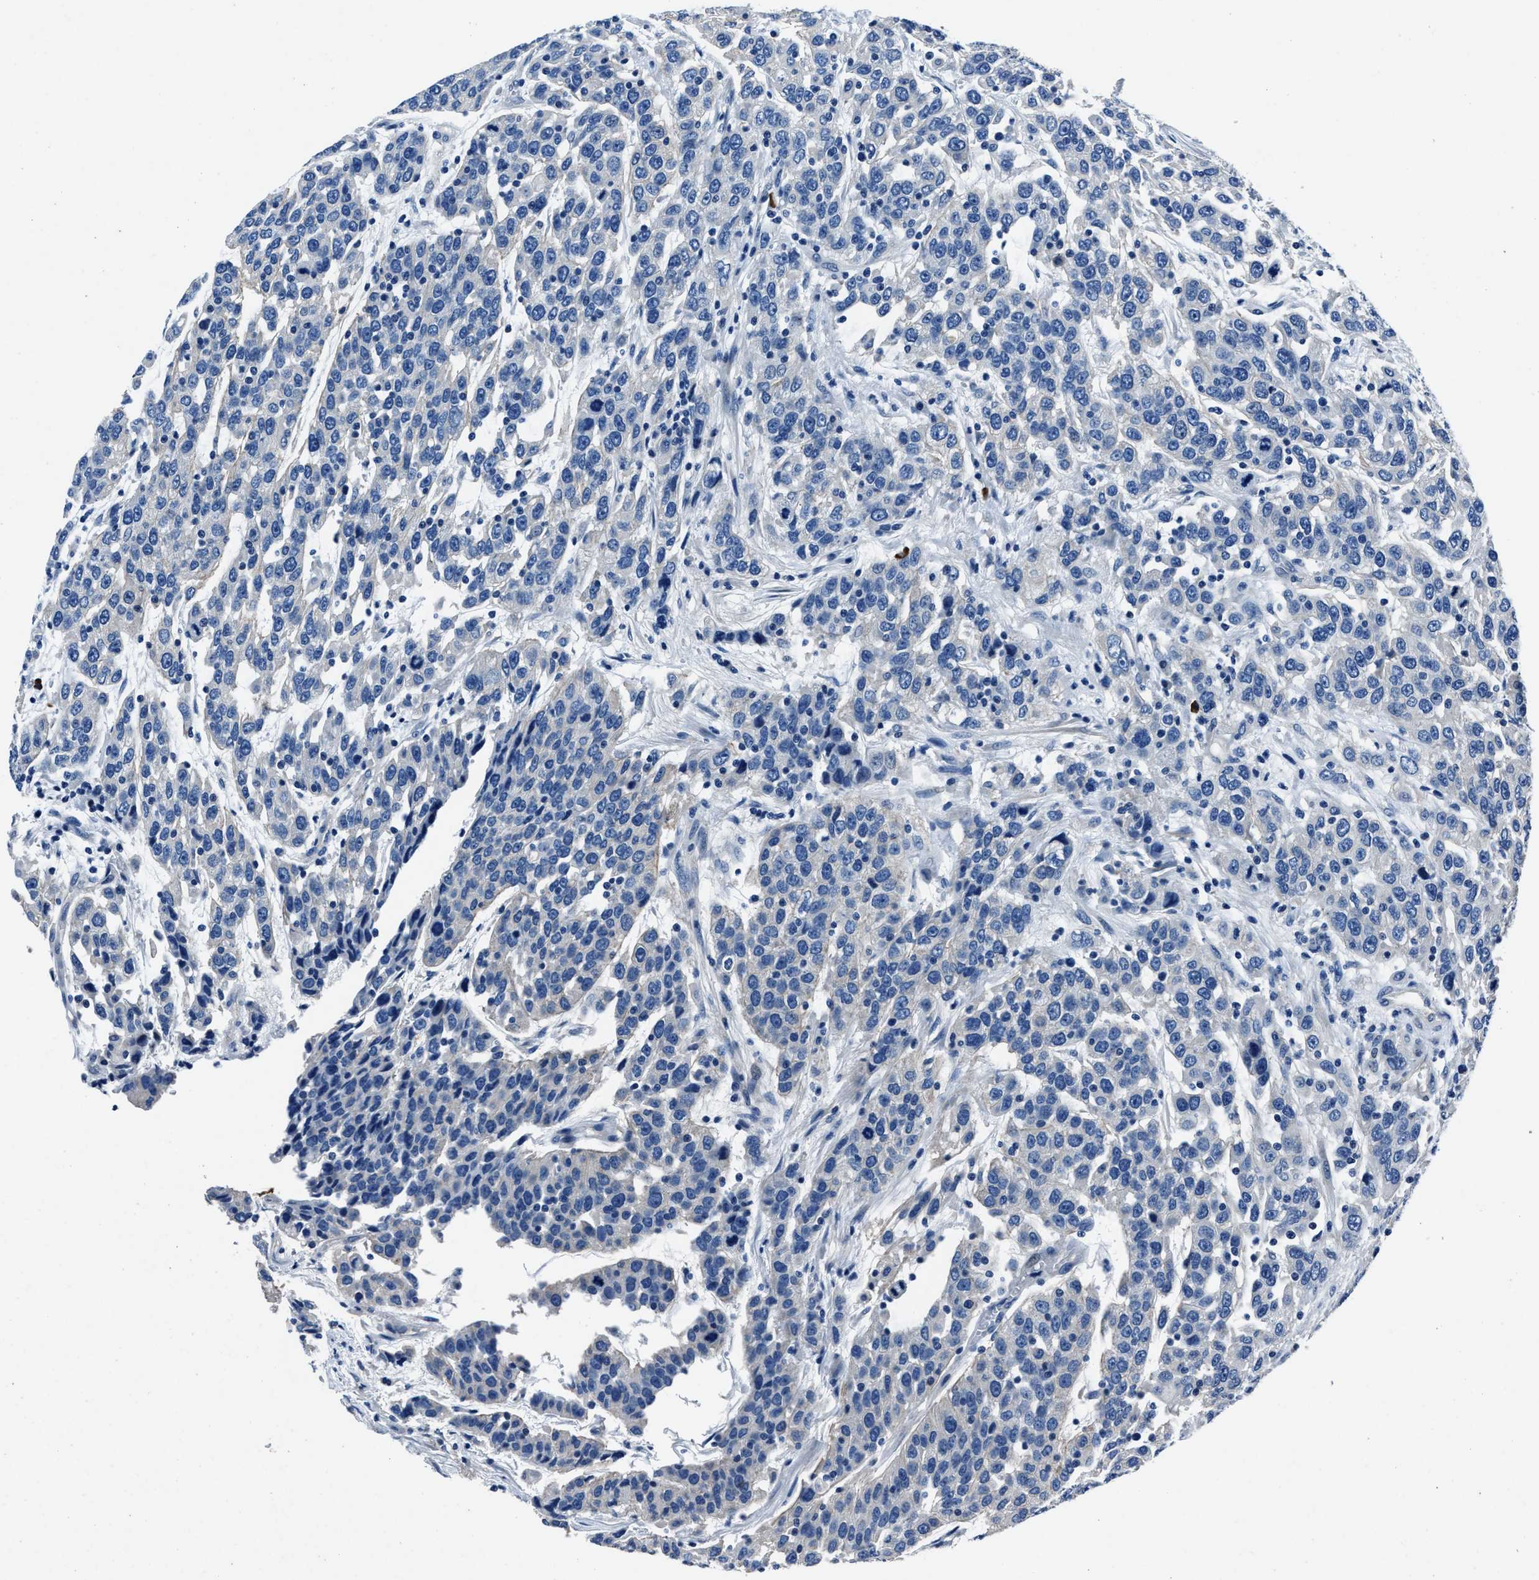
{"staining": {"intensity": "negative", "quantity": "none", "location": "none"}, "tissue": "urothelial cancer", "cell_type": "Tumor cells", "image_type": "cancer", "snomed": [{"axis": "morphology", "description": "Urothelial carcinoma, High grade"}, {"axis": "topography", "description": "Urinary bladder"}], "caption": "Human urothelial cancer stained for a protein using IHC demonstrates no positivity in tumor cells.", "gene": "NACAD", "patient": {"sex": "female", "age": 80}}